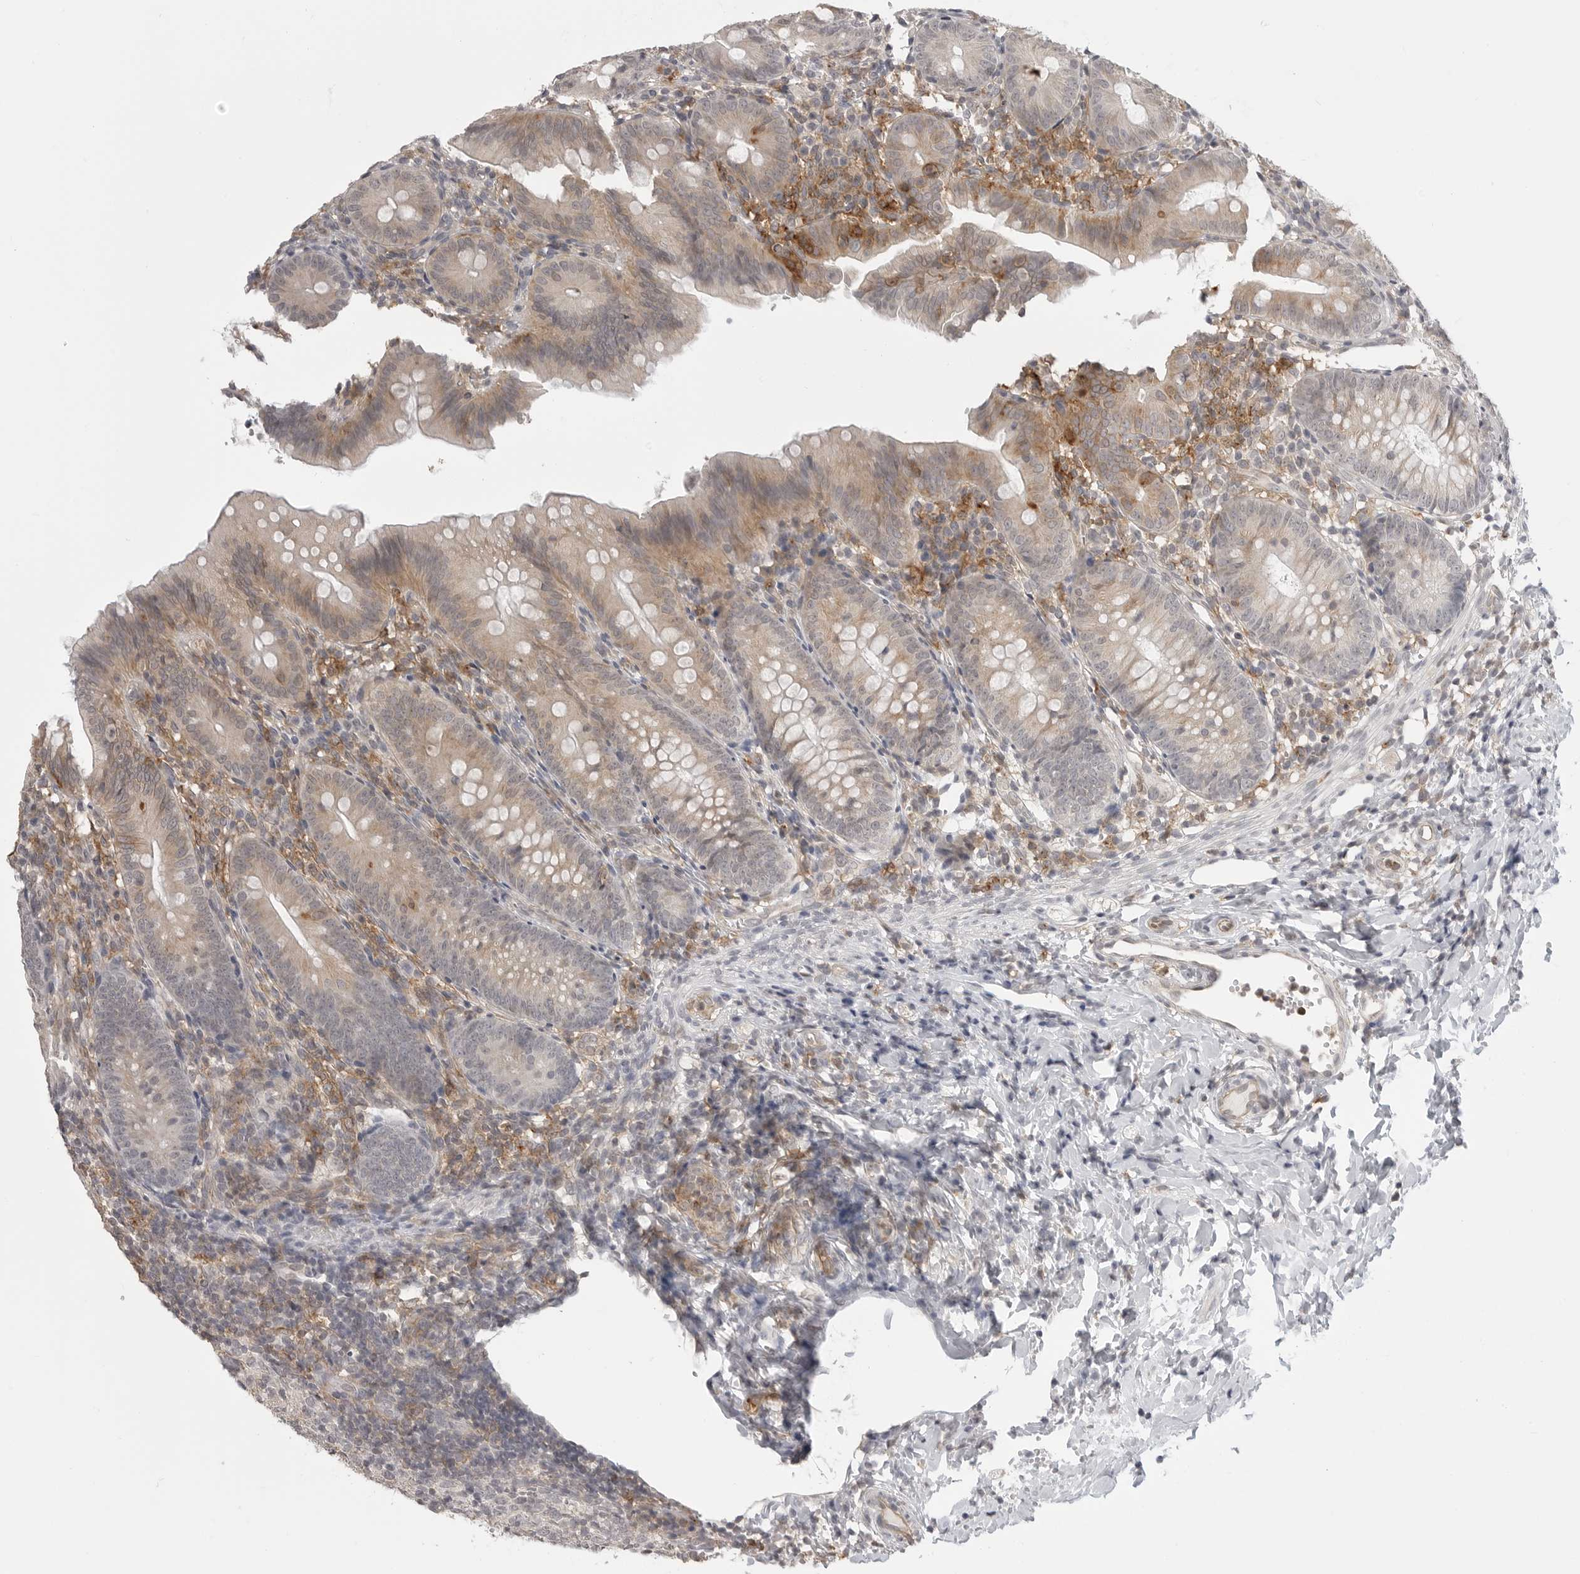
{"staining": {"intensity": "weak", "quantity": ">75%", "location": "cytoplasmic/membranous"}, "tissue": "appendix", "cell_type": "Glandular cells", "image_type": "normal", "snomed": [{"axis": "morphology", "description": "Normal tissue, NOS"}, {"axis": "topography", "description": "Appendix"}], "caption": "Immunohistochemical staining of unremarkable human appendix displays low levels of weak cytoplasmic/membranous positivity in about >75% of glandular cells.", "gene": "IFNGR1", "patient": {"sex": "male", "age": 1}}